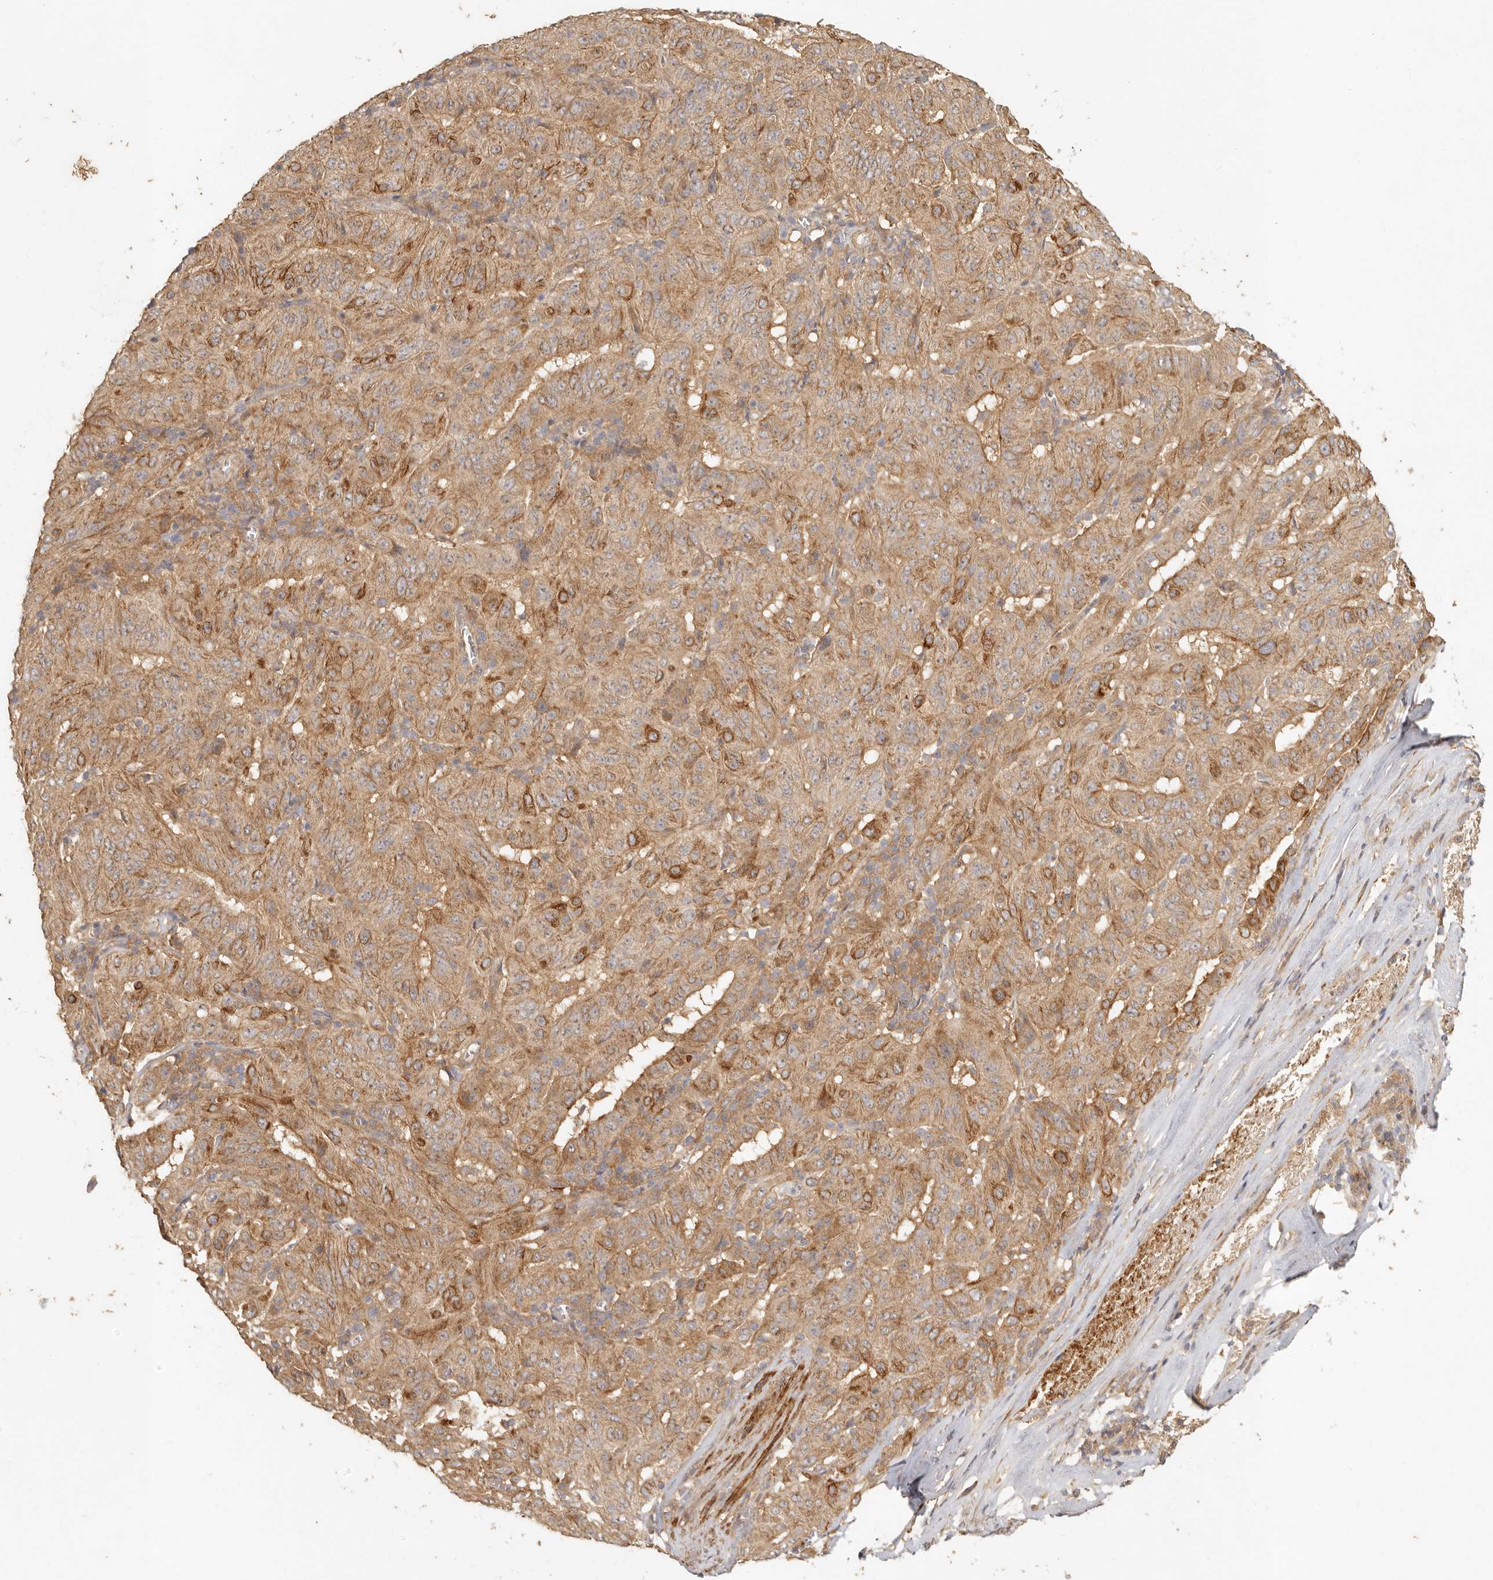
{"staining": {"intensity": "moderate", "quantity": ">75%", "location": "cytoplasmic/membranous"}, "tissue": "pancreatic cancer", "cell_type": "Tumor cells", "image_type": "cancer", "snomed": [{"axis": "morphology", "description": "Adenocarcinoma, NOS"}, {"axis": "topography", "description": "Pancreas"}], "caption": "This micrograph shows immunohistochemistry (IHC) staining of human pancreatic cancer (adenocarcinoma), with medium moderate cytoplasmic/membranous staining in approximately >75% of tumor cells.", "gene": "VIPR1", "patient": {"sex": "male", "age": 63}}